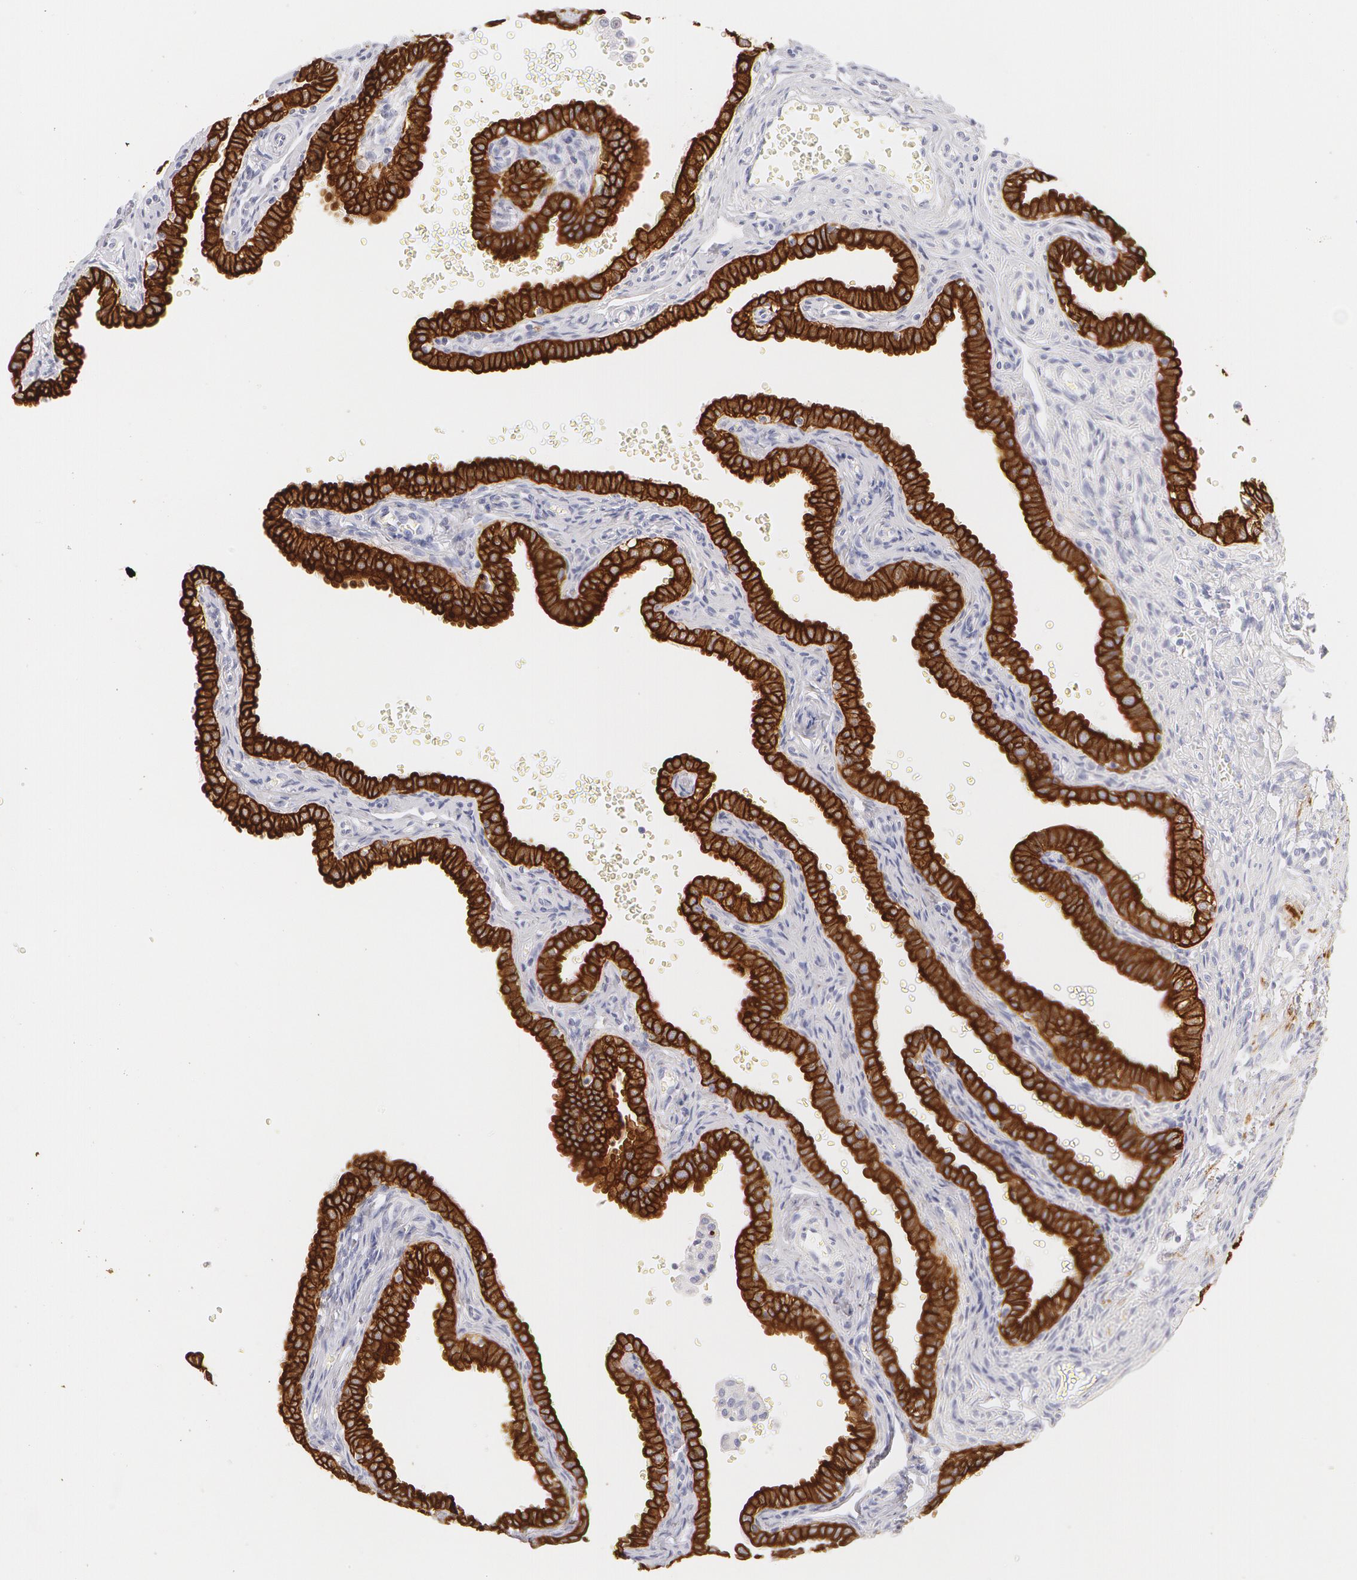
{"staining": {"intensity": "strong", "quantity": ">75%", "location": "cytoplasmic/membranous"}, "tissue": "fallopian tube", "cell_type": "Glandular cells", "image_type": "normal", "snomed": [{"axis": "morphology", "description": "Normal tissue, NOS"}, {"axis": "topography", "description": "Fallopian tube"}], "caption": "DAB (3,3'-diaminobenzidine) immunohistochemical staining of unremarkable fallopian tube reveals strong cytoplasmic/membranous protein positivity in approximately >75% of glandular cells. (DAB IHC, brown staining for protein, blue staining for nuclei).", "gene": "KRT8", "patient": {"sex": "female", "age": 35}}